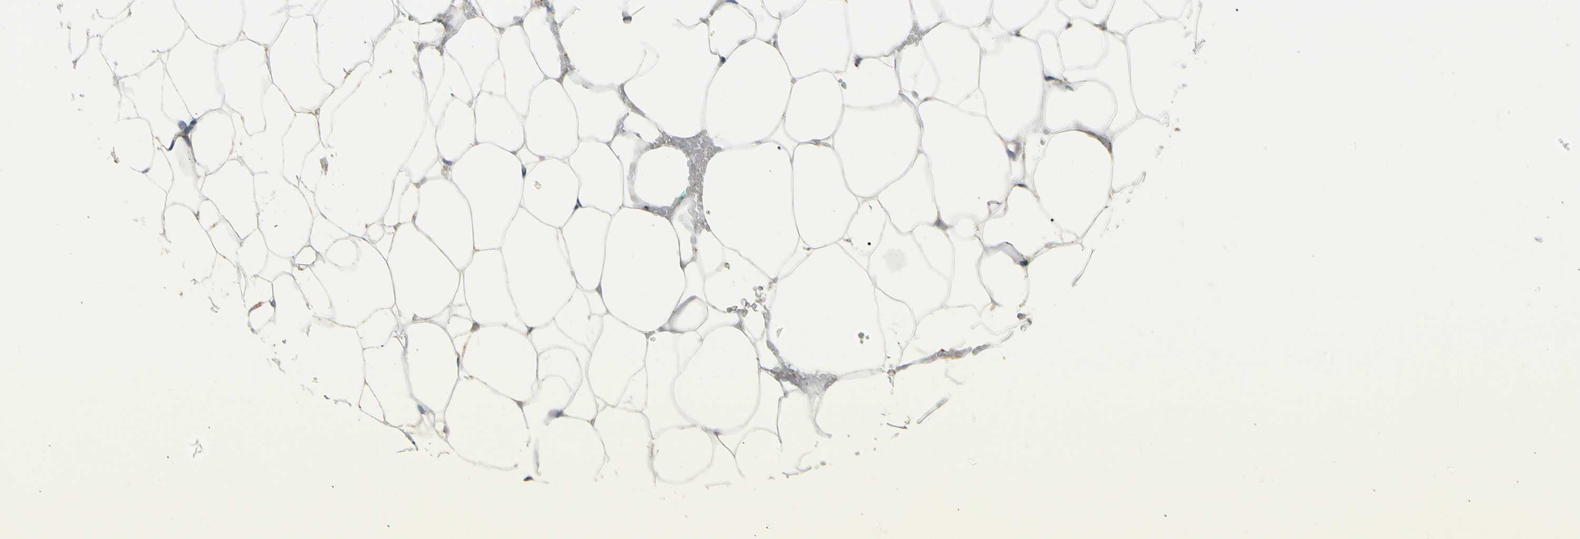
{"staining": {"intensity": "moderate", "quantity": ">75%", "location": "cytoplasmic/membranous"}, "tissue": "adipose tissue", "cell_type": "Adipocytes", "image_type": "normal", "snomed": [{"axis": "morphology", "description": "Normal tissue, NOS"}, {"axis": "topography", "description": "Breast"}, {"axis": "topography", "description": "Adipose tissue"}], "caption": "The image reveals immunohistochemical staining of normal adipose tissue. There is moderate cytoplasmic/membranous staining is appreciated in about >75% of adipocytes.", "gene": "KHDC4", "patient": {"sex": "female", "age": 25}}